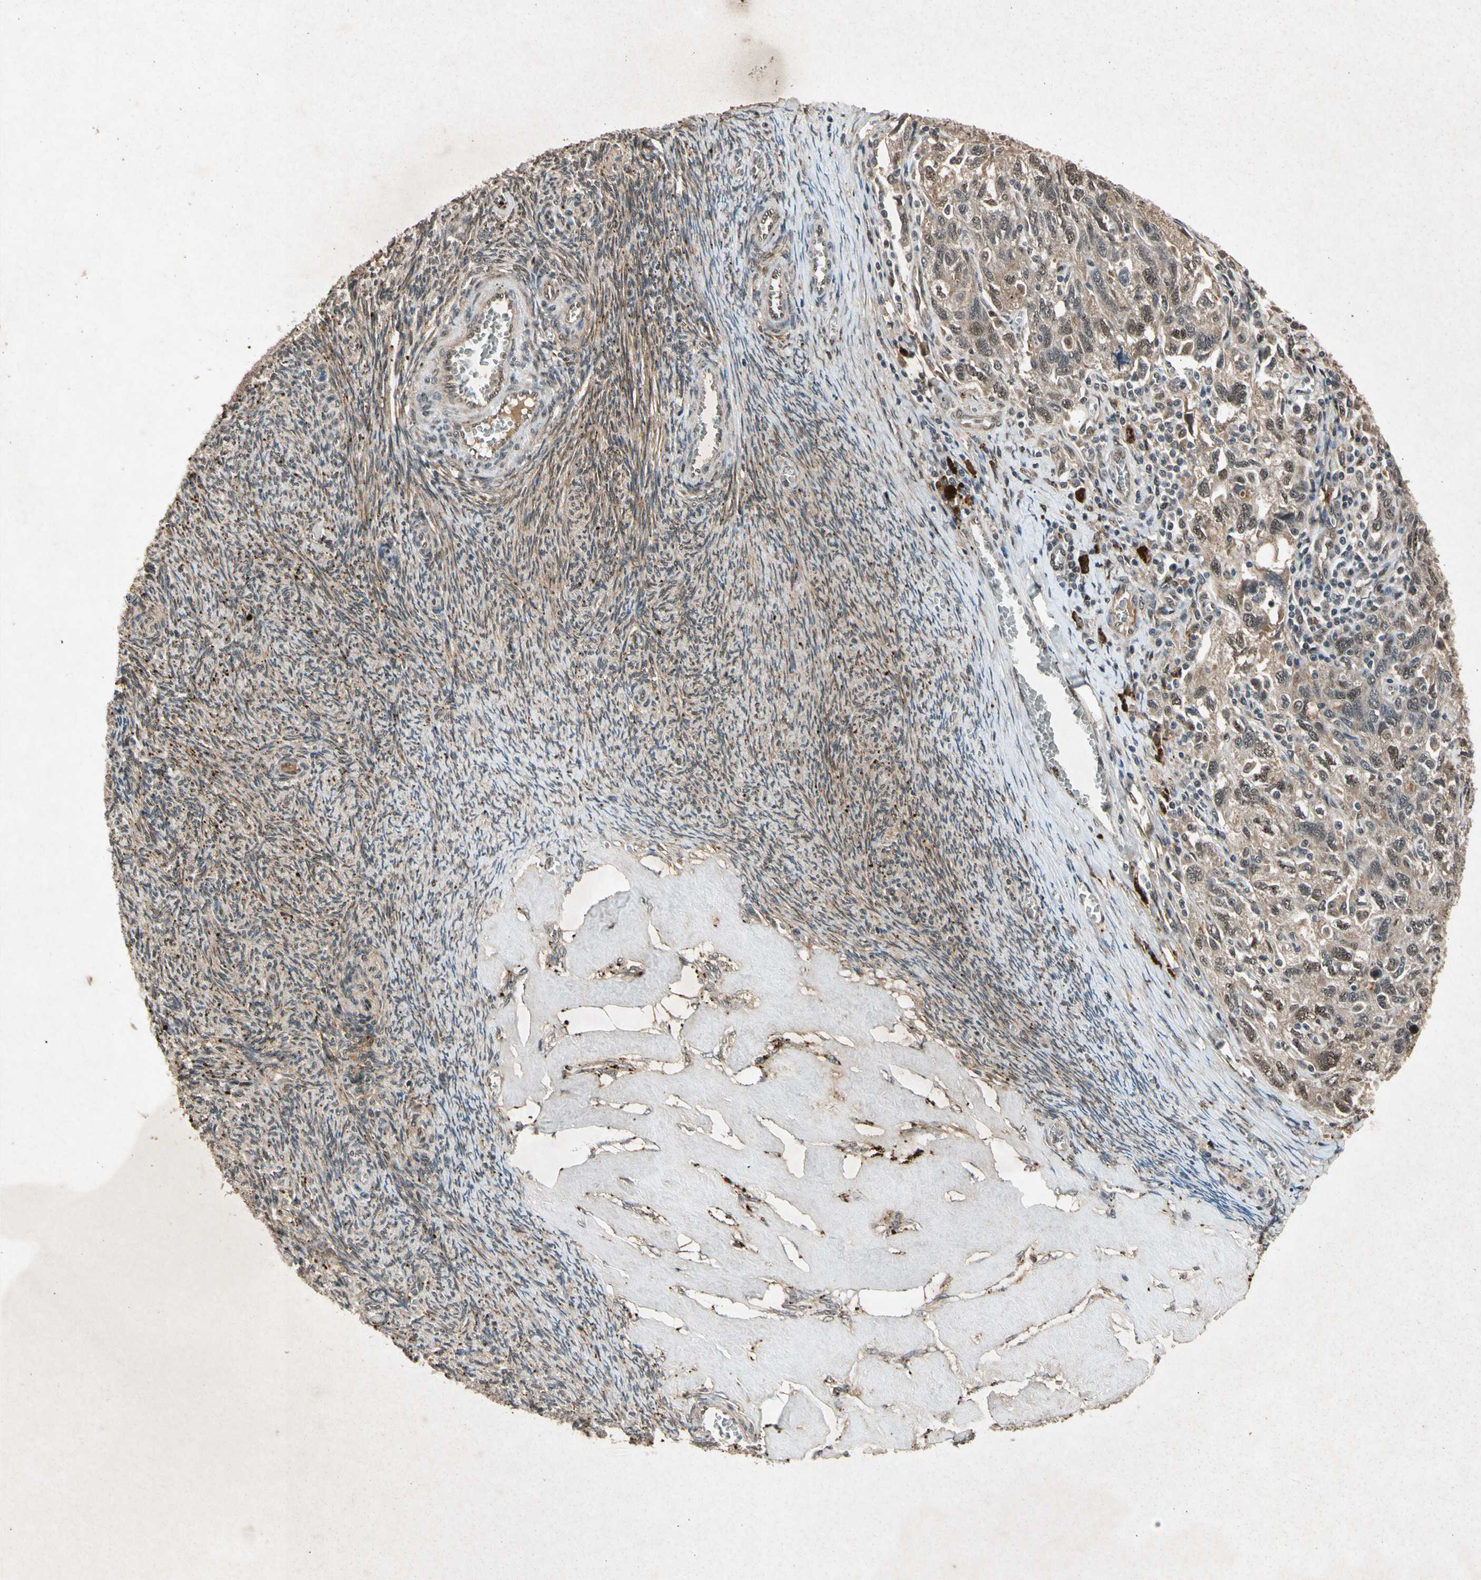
{"staining": {"intensity": "weak", "quantity": ">75%", "location": "cytoplasmic/membranous,nuclear"}, "tissue": "ovarian cancer", "cell_type": "Tumor cells", "image_type": "cancer", "snomed": [{"axis": "morphology", "description": "Carcinoma, NOS"}, {"axis": "morphology", "description": "Cystadenocarcinoma, serous, NOS"}, {"axis": "topography", "description": "Ovary"}], "caption": "Immunohistochemistry (IHC) micrograph of neoplastic tissue: ovarian cancer stained using immunohistochemistry demonstrates low levels of weak protein expression localized specifically in the cytoplasmic/membranous and nuclear of tumor cells, appearing as a cytoplasmic/membranous and nuclear brown color.", "gene": "PML", "patient": {"sex": "female", "age": 69}}